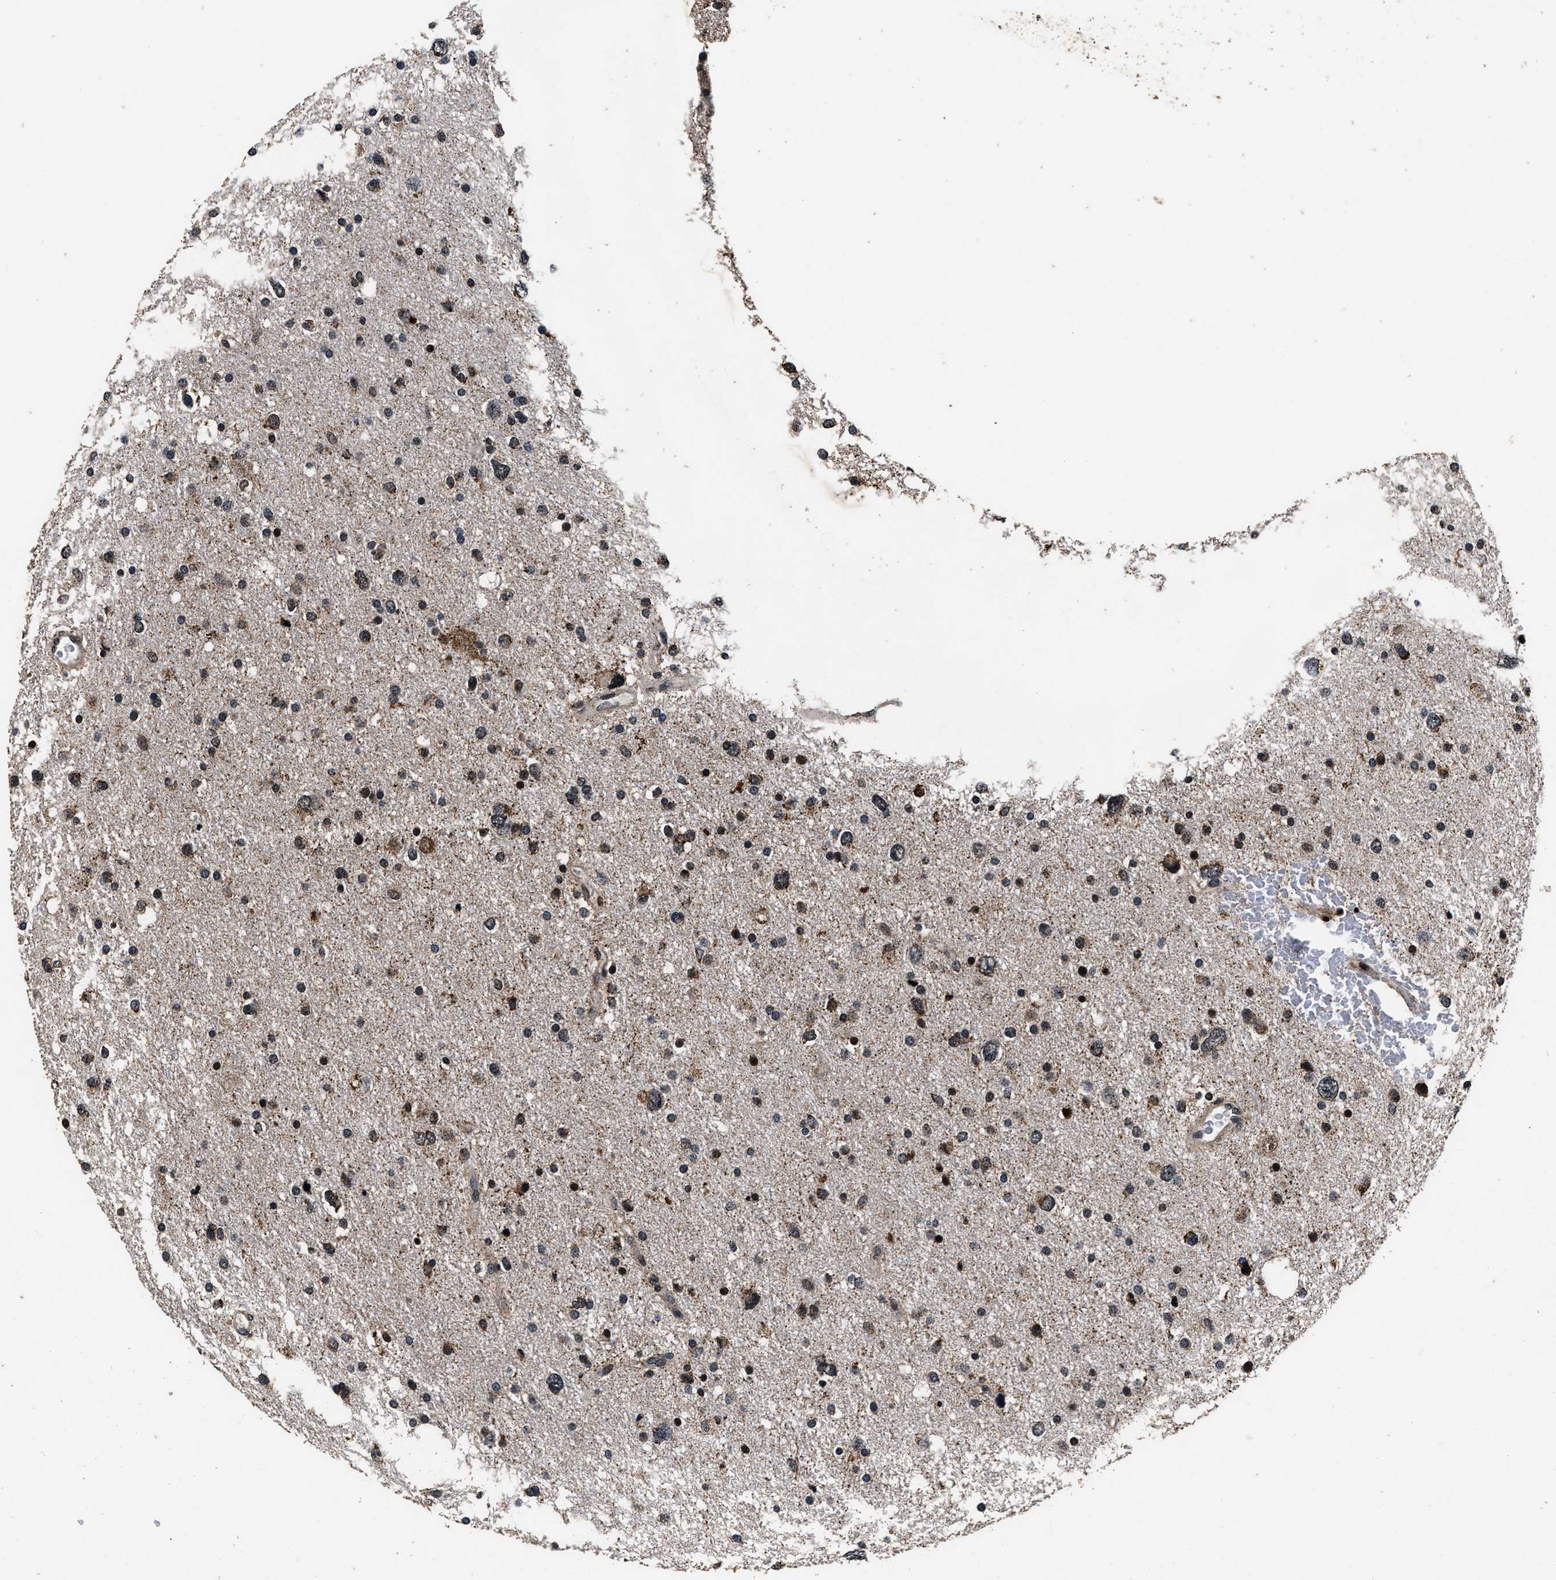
{"staining": {"intensity": "moderate", "quantity": ">75%", "location": "cytoplasmic/membranous,nuclear"}, "tissue": "glioma", "cell_type": "Tumor cells", "image_type": "cancer", "snomed": [{"axis": "morphology", "description": "Glioma, malignant, Low grade"}, {"axis": "topography", "description": "Brain"}], "caption": "A medium amount of moderate cytoplasmic/membranous and nuclear positivity is present in approximately >75% of tumor cells in low-grade glioma (malignant) tissue. The staining was performed using DAB, with brown indicating positive protein expression. Nuclei are stained blue with hematoxylin.", "gene": "CSTF1", "patient": {"sex": "female", "age": 37}}